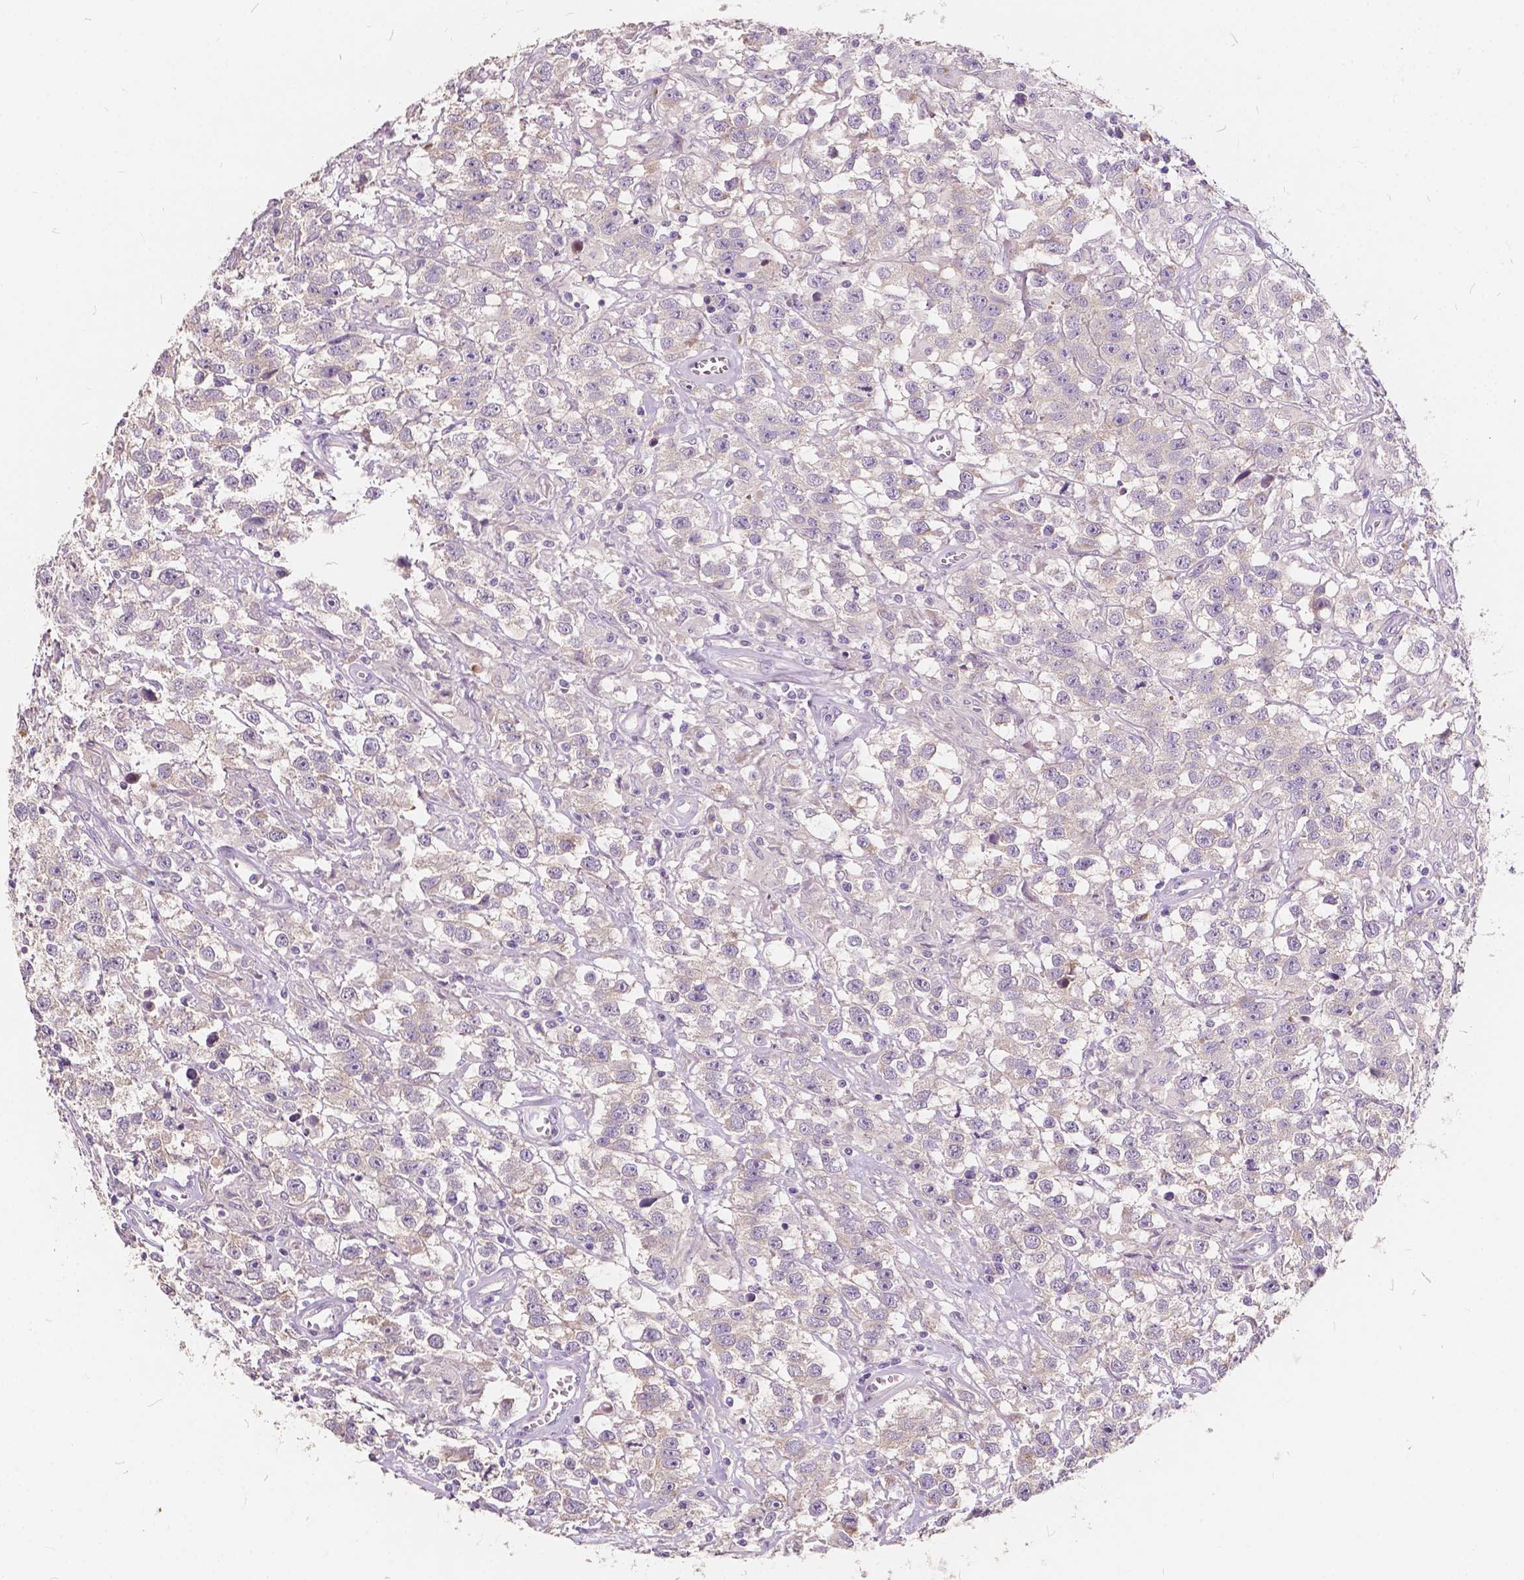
{"staining": {"intensity": "negative", "quantity": "none", "location": "none"}, "tissue": "testis cancer", "cell_type": "Tumor cells", "image_type": "cancer", "snomed": [{"axis": "morphology", "description": "Seminoma, NOS"}, {"axis": "topography", "description": "Testis"}], "caption": "Immunohistochemistry micrograph of neoplastic tissue: human seminoma (testis) stained with DAB displays no significant protein expression in tumor cells. (DAB (3,3'-diaminobenzidine) immunohistochemistry (IHC), high magnification).", "gene": "SLC7A8", "patient": {"sex": "male", "age": 43}}